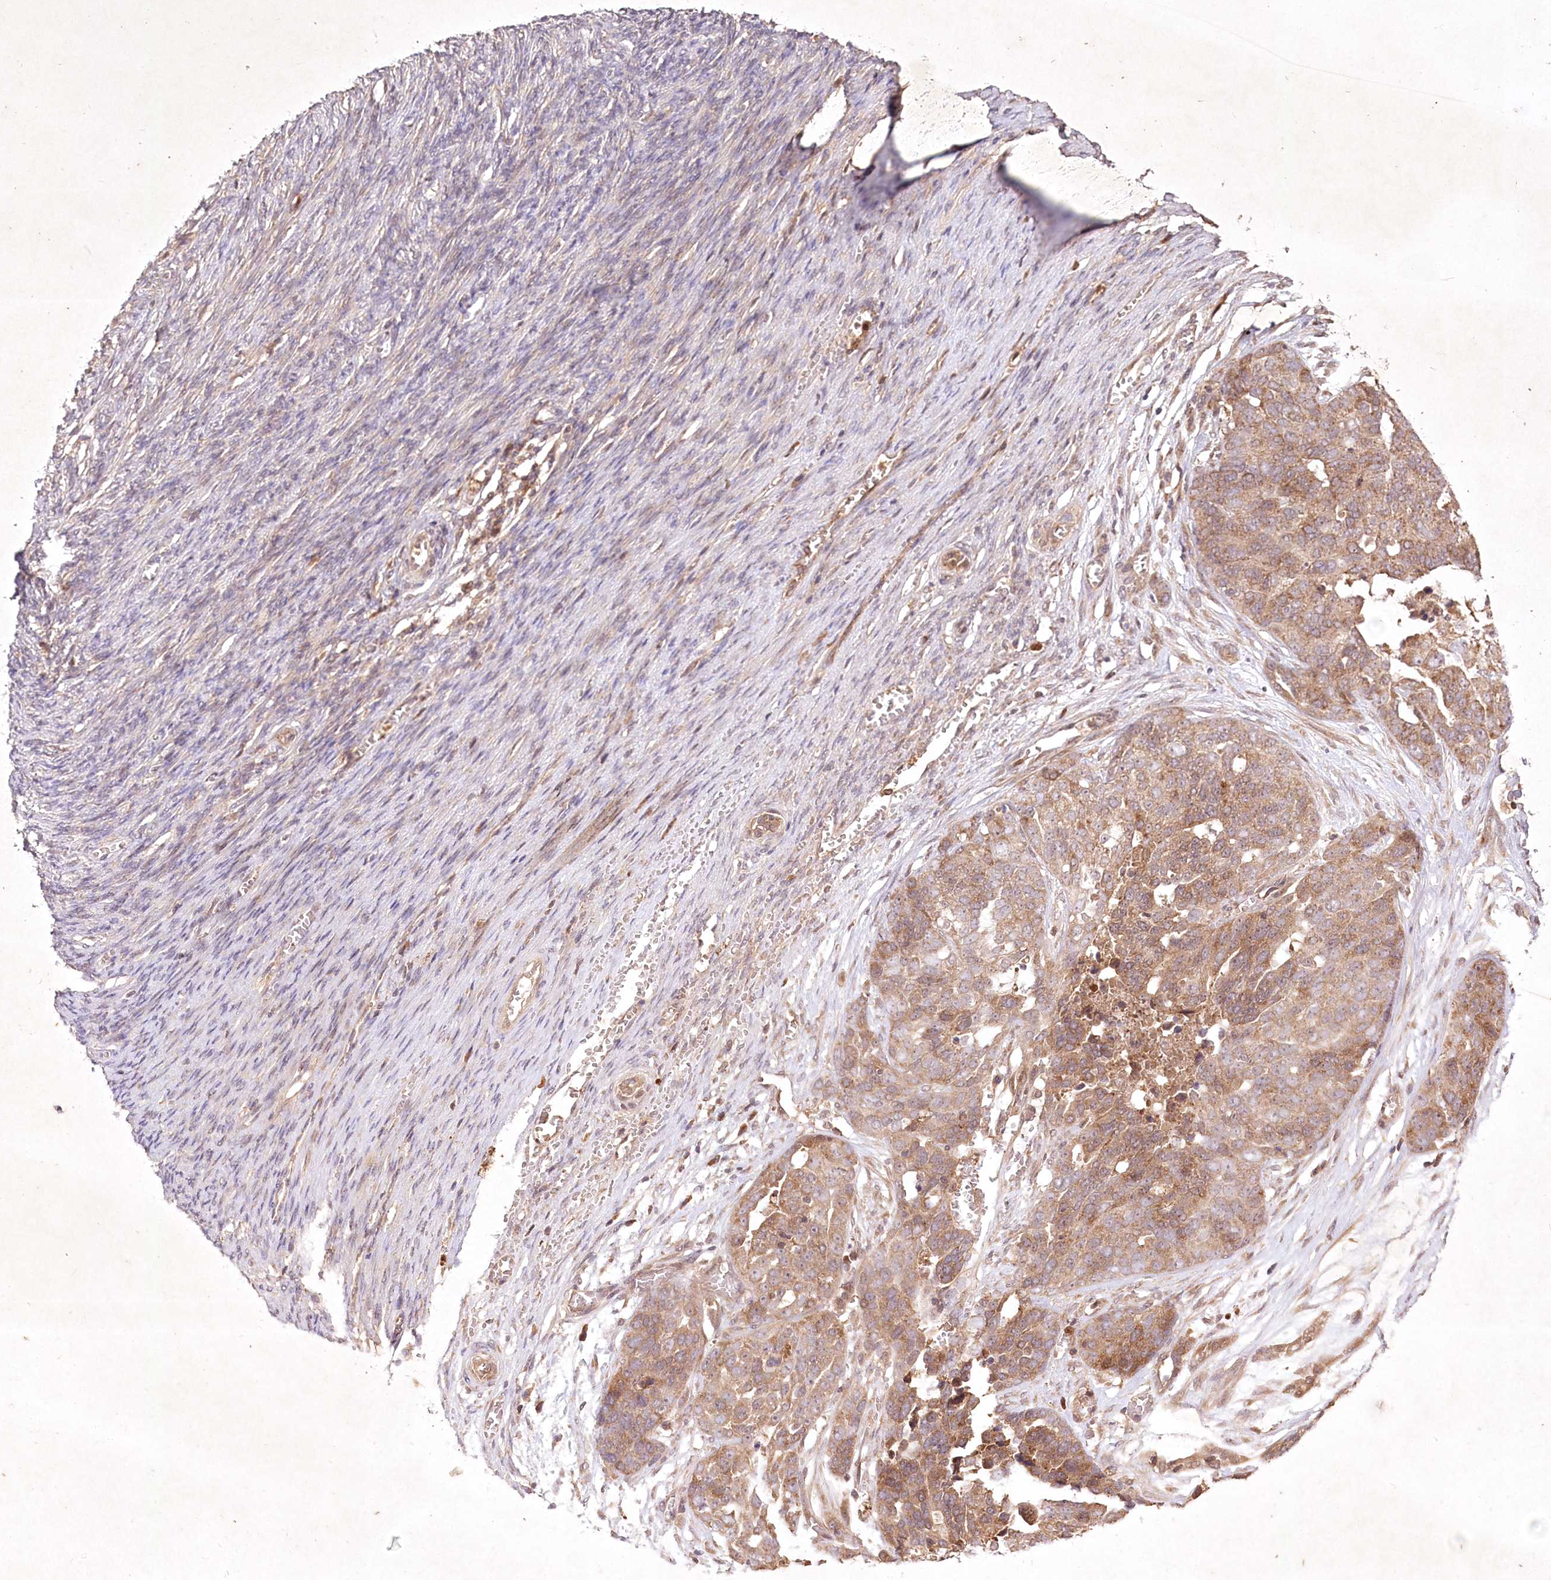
{"staining": {"intensity": "moderate", "quantity": ">75%", "location": "cytoplasmic/membranous"}, "tissue": "ovarian cancer", "cell_type": "Tumor cells", "image_type": "cancer", "snomed": [{"axis": "morphology", "description": "Cystadenocarcinoma, serous, NOS"}, {"axis": "topography", "description": "Ovary"}], "caption": "Protein expression analysis of ovarian serous cystadenocarcinoma reveals moderate cytoplasmic/membranous positivity in about >75% of tumor cells. The staining was performed using DAB, with brown indicating positive protein expression. Nuclei are stained blue with hematoxylin.", "gene": "IRAK1BP1", "patient": {"sex": "female", "age": 44}}